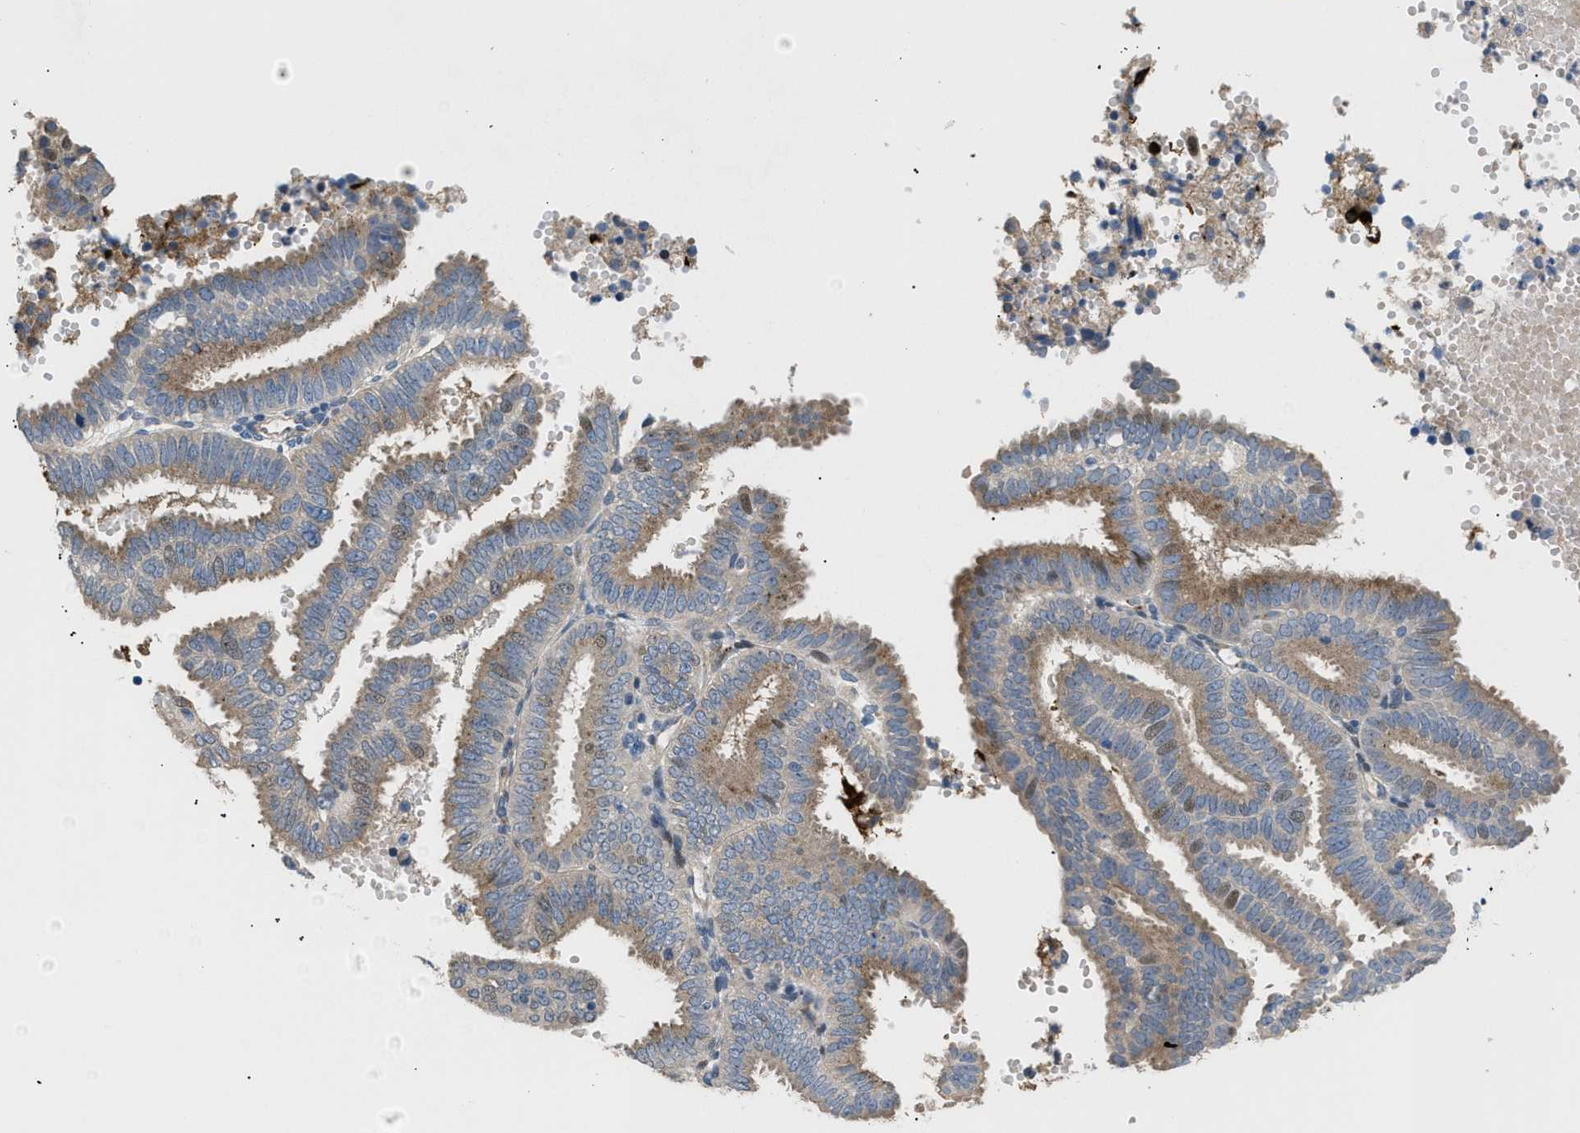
{"staining": {"intensity": "weak", "quantity": ">75%", "location": "cytoplasmic/membranous,nuclear"}, "tissue": "endometrial cancer", "cell_type": "Tumor cells", "image_type": "cancer", "snomed": [{"axis": "morphology", "description": "Adenocarcinoma, NOS"}, {"axis": "topography", "description": "Endometrium"}], "caption": "Immunohistochemistry (IHC) micrograph of neoplastic tissue: human endometrial adenocarcinoma stained using IHC demonstrates low levels of weak protein expression localized specifically in the cytoplasmic/membranous and nuclear of tumor cells, appearing as a cytoplasmic/membranous and nuclear brown color.", "gene": "ICA1", "patient": {"sex": "female", "age": 58}}